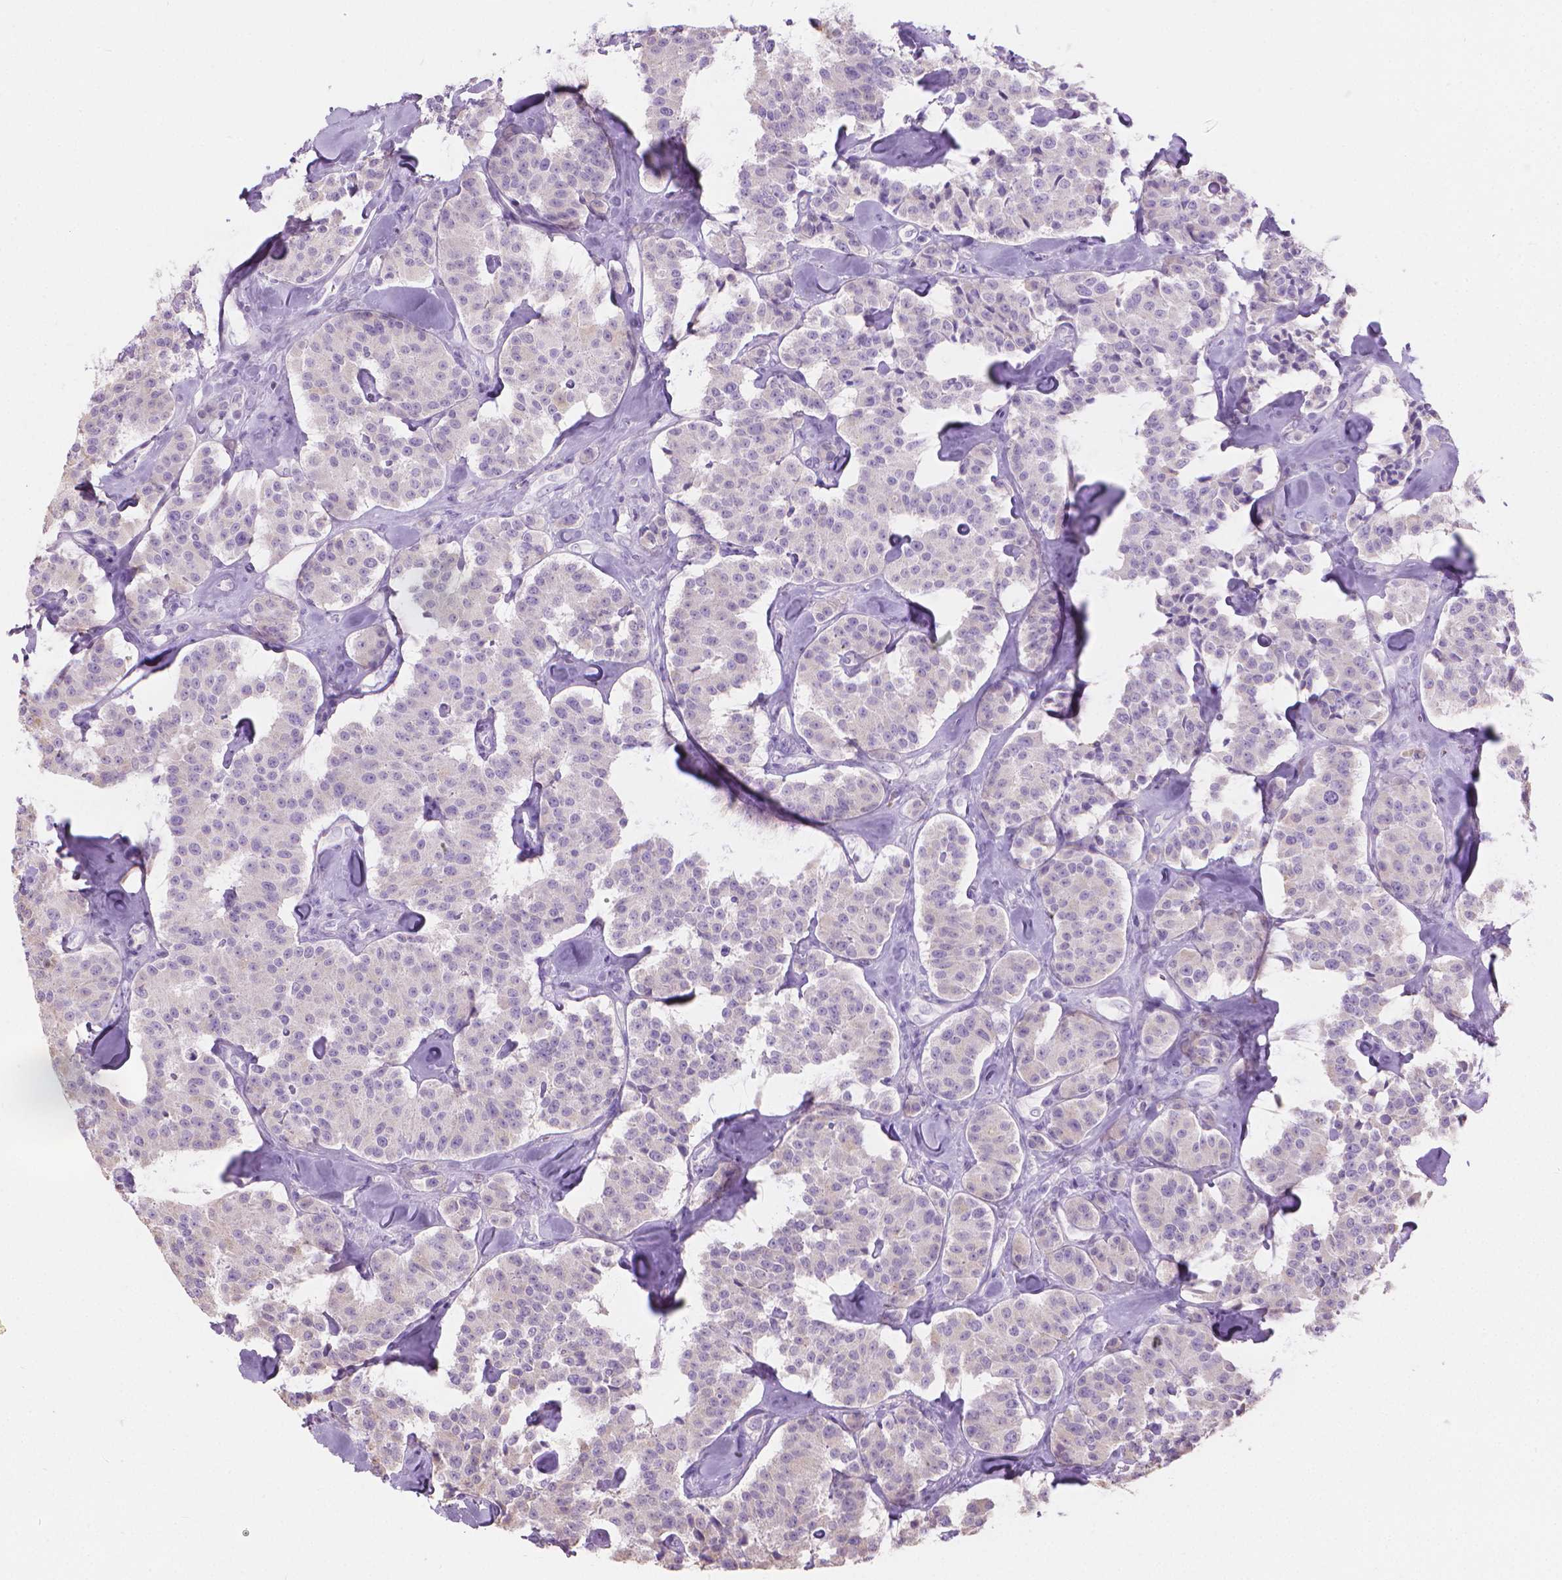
{"staining": {"intensity": "negative", "quantity": "none", "location": "none"}, "tissue": "carcinoid", "cell_type": "Tumor cells", "image_type": "cancer", "snomed": [{"axis": "morphology", "description": "Carcinoid, malignant, NOS"}, {"axis": "topography", "description": "Pancreas"}], "caption": "Immunohistochemistry histopathology image of neoplastic tissue: human carcinoid (malignant) stained with DAB (3,3'-diaminobenzidine) reveals no significant protein positivity in tumor cells.", "gene": "CABCOCO1", "patient": {"sex": "male", "age": 41}}